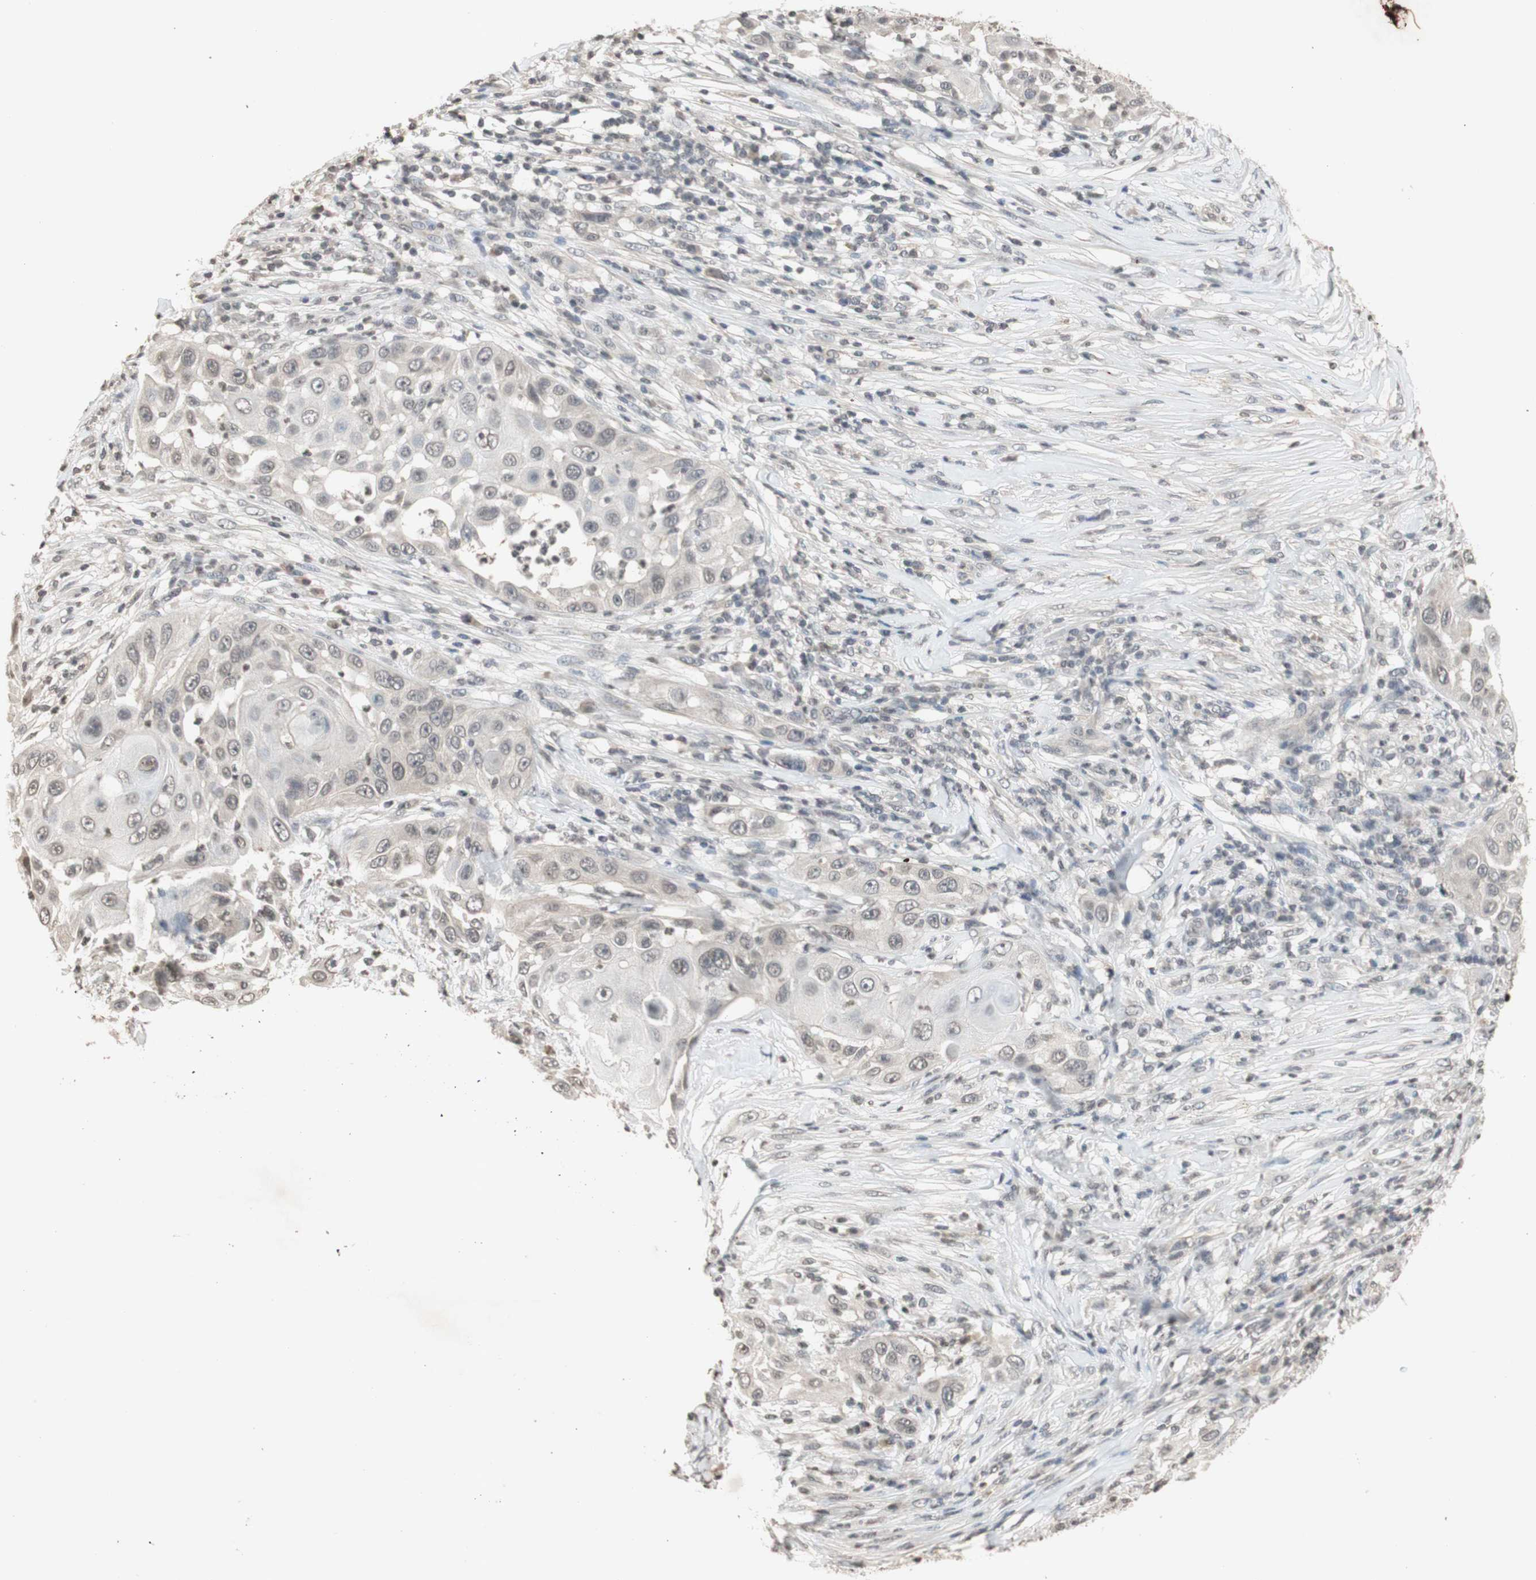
{"staining": {"intensity": "negative", "quantity": "none", "location": "none"}, "tissue": "skin cancer", "cell_type": "Tumor cells", "image_type": "cancer", "snomed": [{"axis": "morphology", "description": "Squamous cell carcinoma, NOS"}, {"axis": "topography", "description": "Skin"}], "caption": "IHC histopathology image of neoplastic tissue: squamous cell carcinoma (skin) stained with DAB exhibits no significant protein expression in tumor cells.", "gene": "GLI1", "patient": {"sex": "female", "age": 44}}